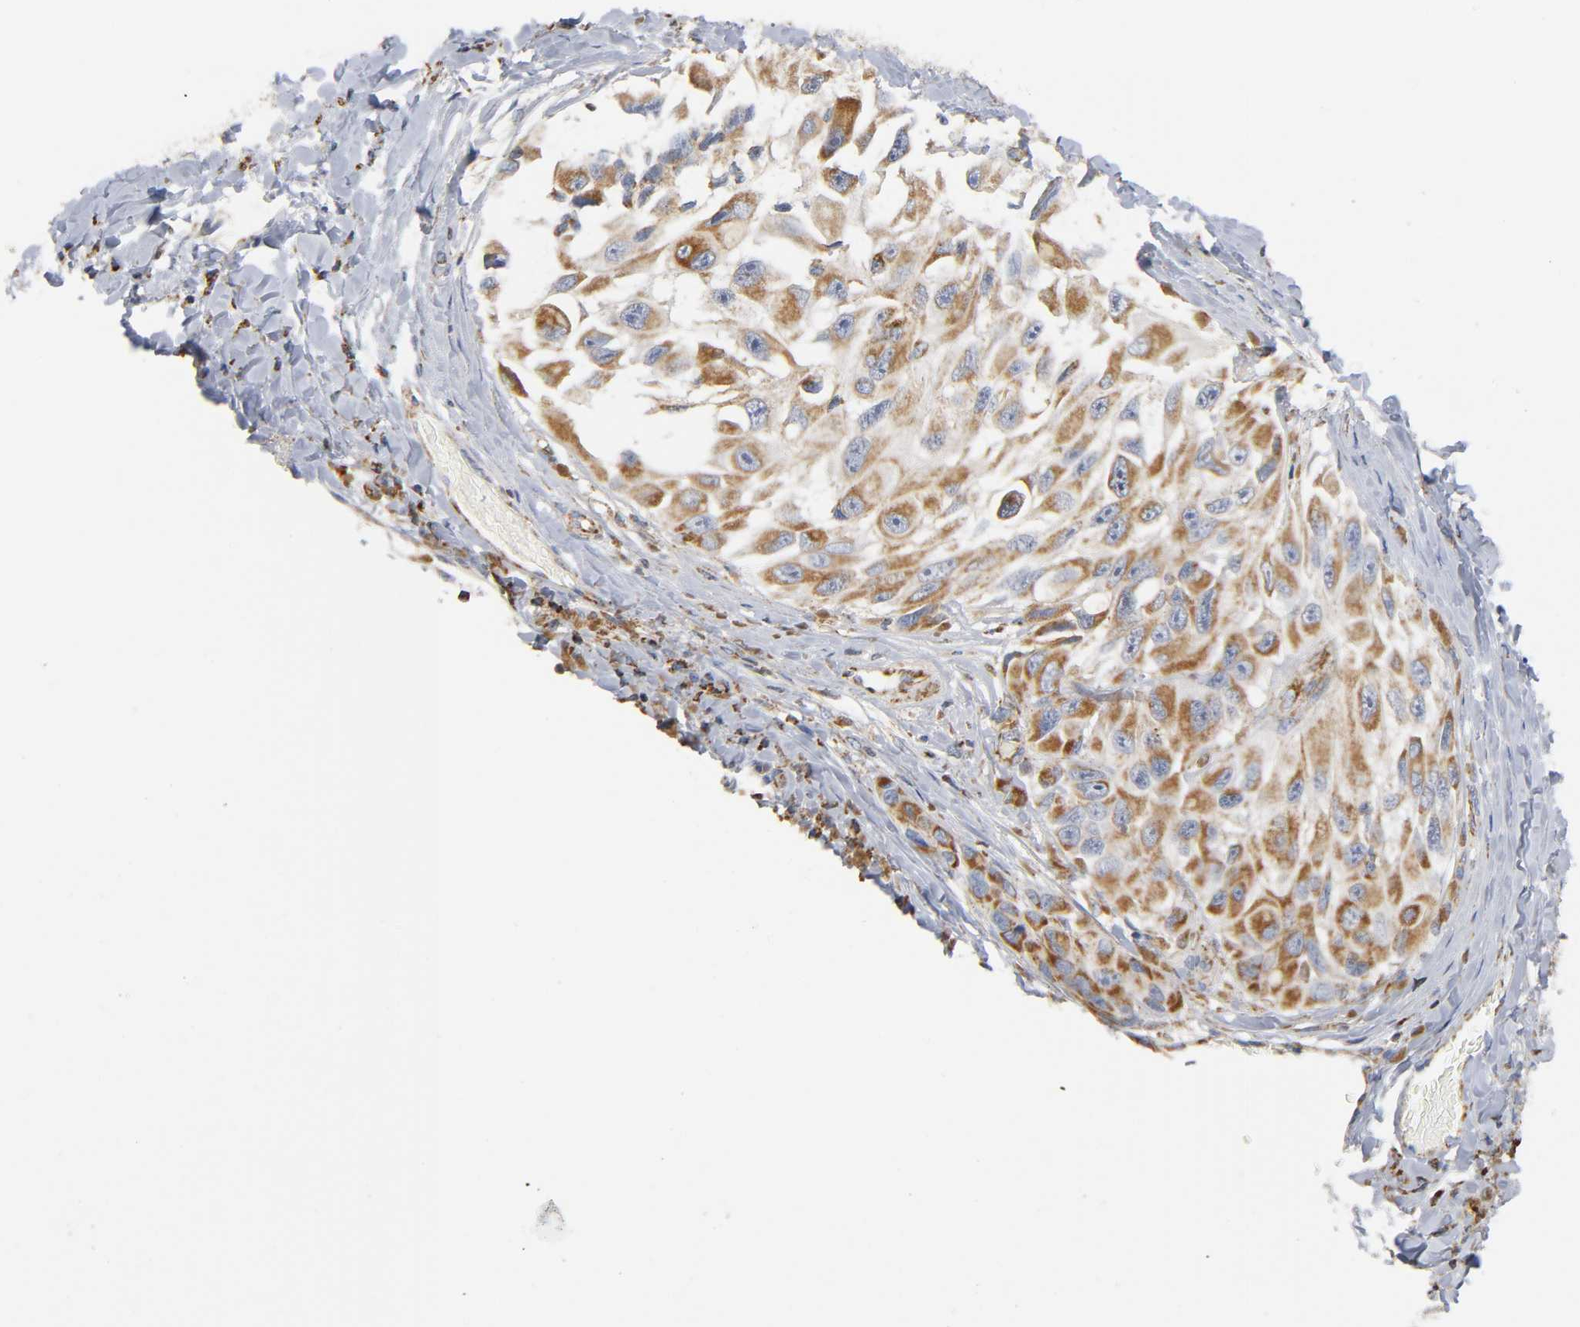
{"staining": {"intensity": "moderate", "quantity": ">75%", "location": "cytoplasmic/membranous"}, "tissue": "melanoma", "cell_type": "Tumor cells", "image_type": "cancer", "snomed": [{"axis": "morphology", "description": "Malignant melanoma, NOS"}, {"axis": "topography", "description": "Skin"}], "caption": "Immunohistochemistry image of neoplastic tissue: human melanoma stained using immunohistochemistry (IHC) displays medium levels of moderate protein expression localized specifically in the cytoplasmic/membranous of tumor cells, appearing as a cytoplasmic/membranous brown color.", "gene": "BAK1", "patient": {"sex": "female", "age": 73}}